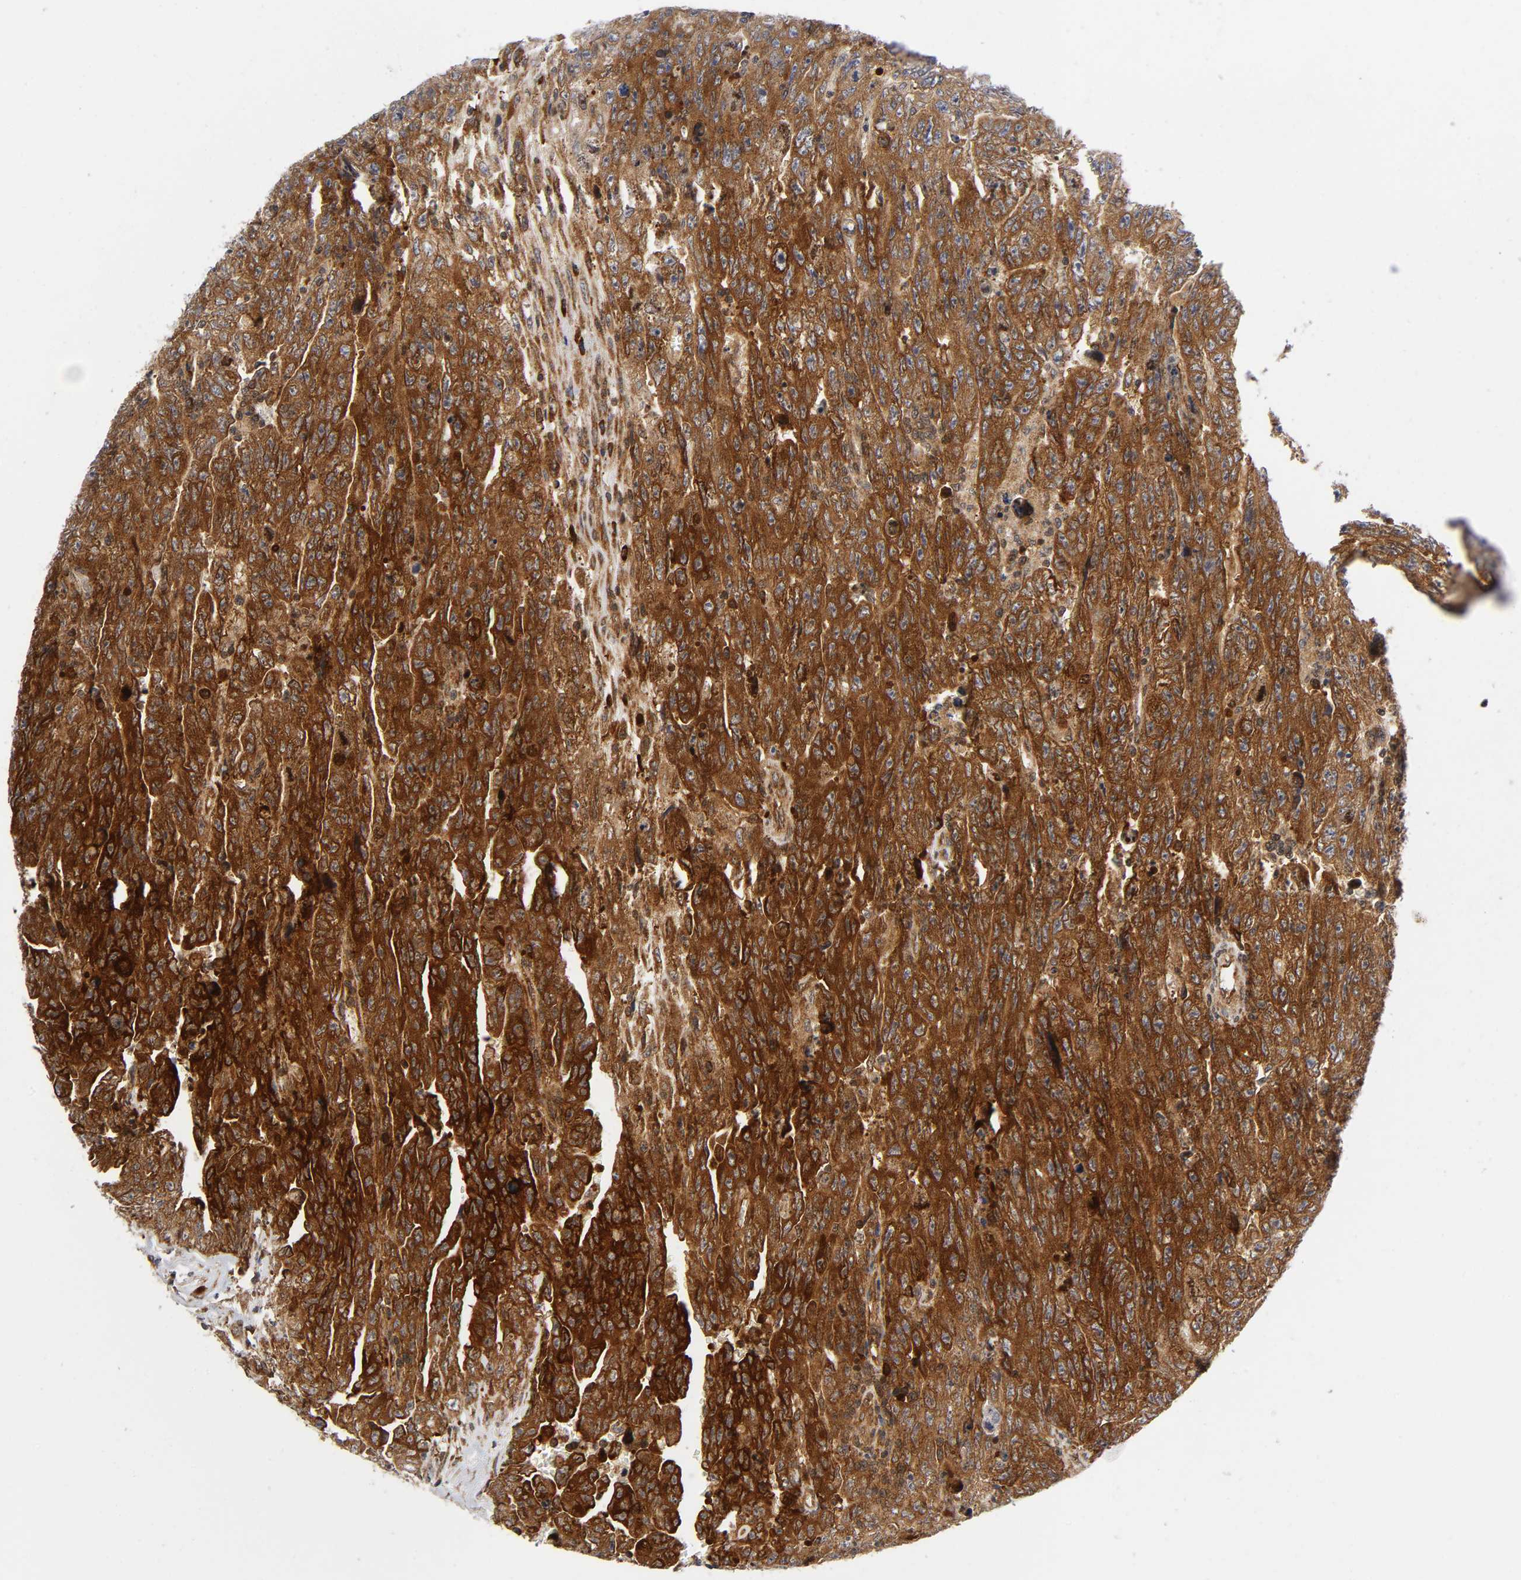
{"staining": {"intensity": "strong", "quantity": ">75%", "location": "cytoplasmic/membranous"}, "tissue": "testis cancer", "cell_type": "Tumor cells", "image_type": "cancer", "snomed": [{"axis": "morphology", "description": "Carcinoma, Embryonal, NOS"}, {"axis": "topography", "description": "Testis"}], "caption": "A high amount of strong cytoplasmic/membranous positivity is identified in about >75% of tumor cells in testis cancer (embryonal carcinoma) tissue.", "gene": "EIF5", "patient": {"sex": "male", "age": 28}}